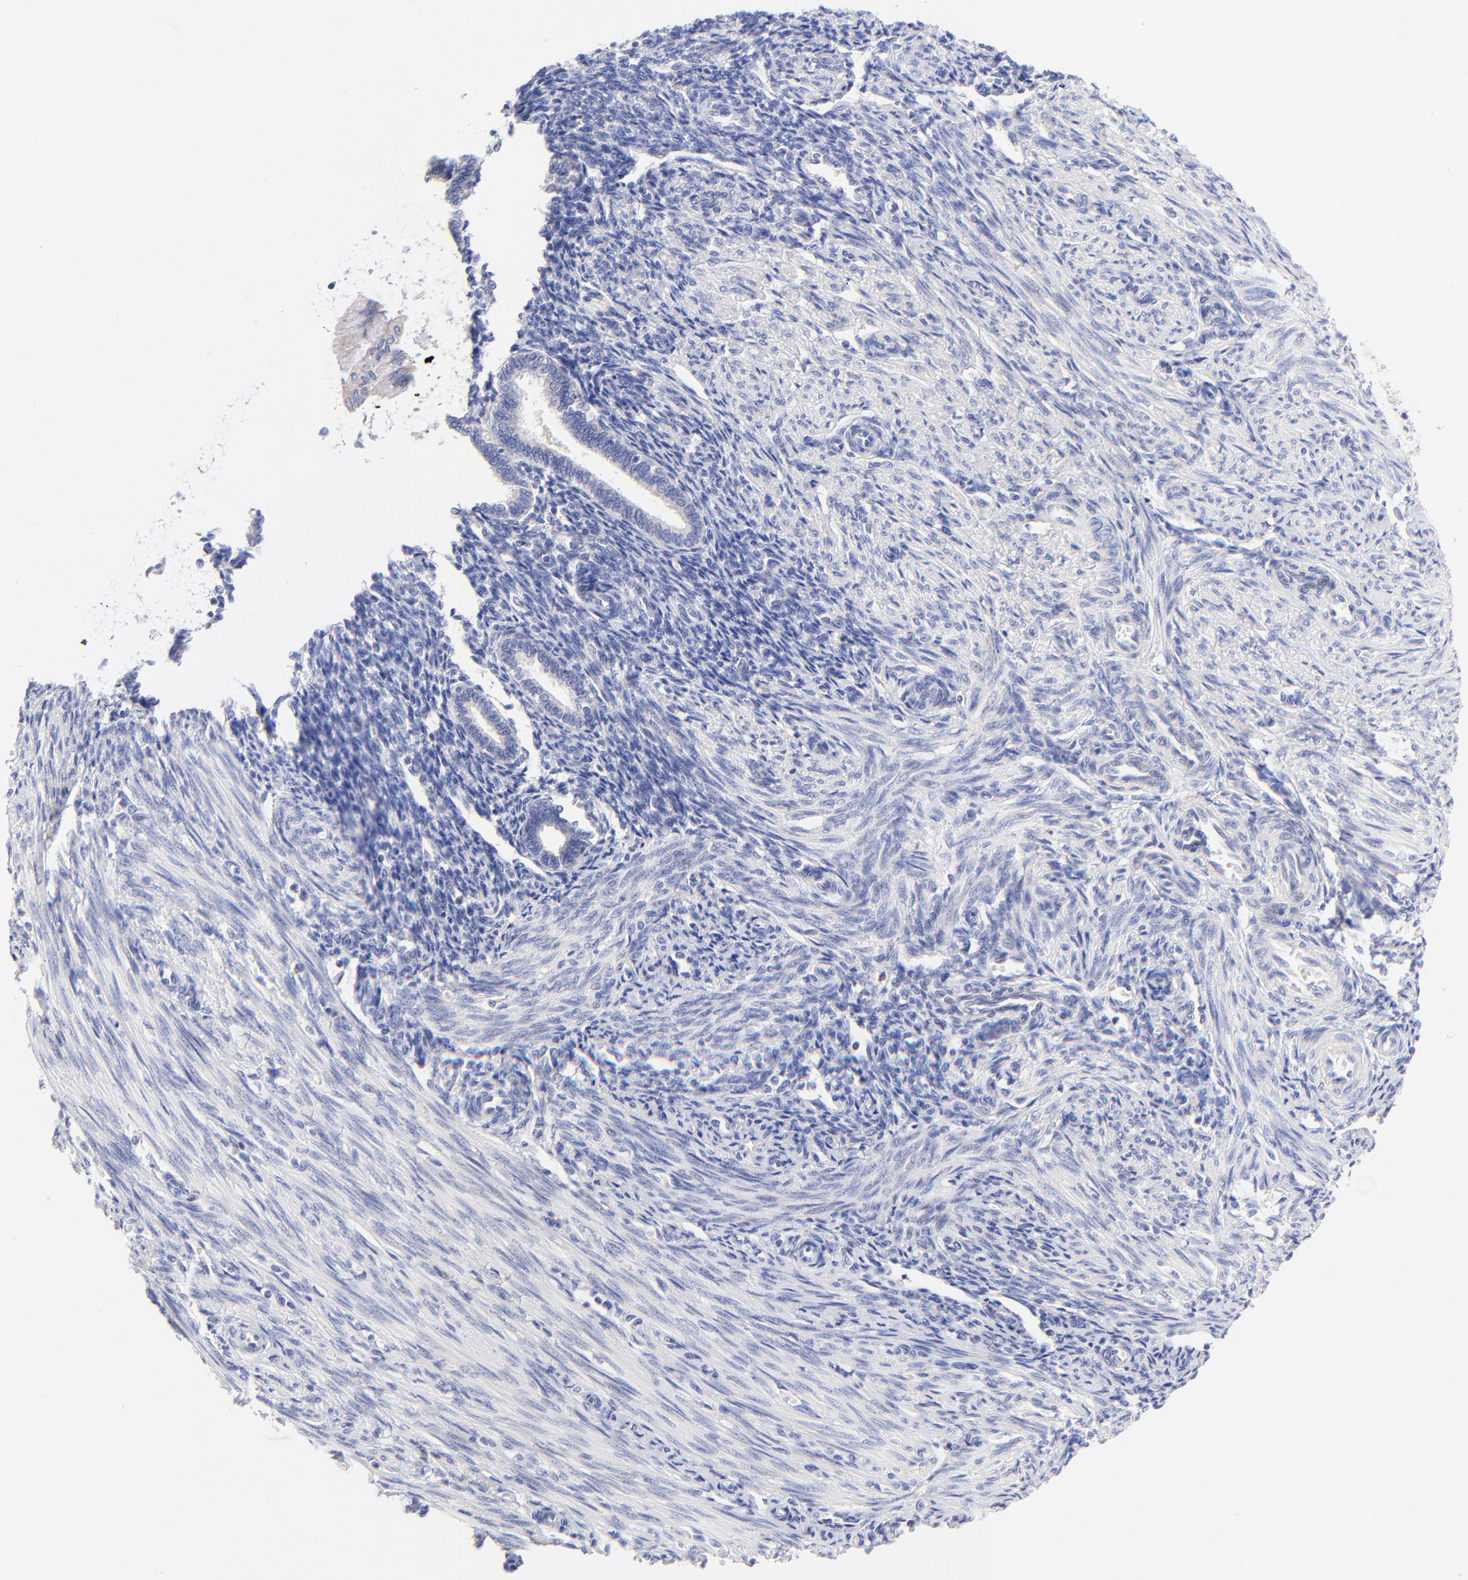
{"staining": {"intensity": "negative", "quantity": "none", "location": "none"}, "tissue": "endometrium", "cell_type": "Cells in endometrial stroma", "image_type": "normal", "snomed": [{"axis": "morphology", "description": "Normal tissue, NOS"}, {"axis": "topography", "description": "Endometrium"}], "caption": "The immunohistochemistry photomicrograph has no significant staining in cells in endometrial stroma of endometrium.", "gene": "EBP", "patient": {"sex": "female", "age": 27}}